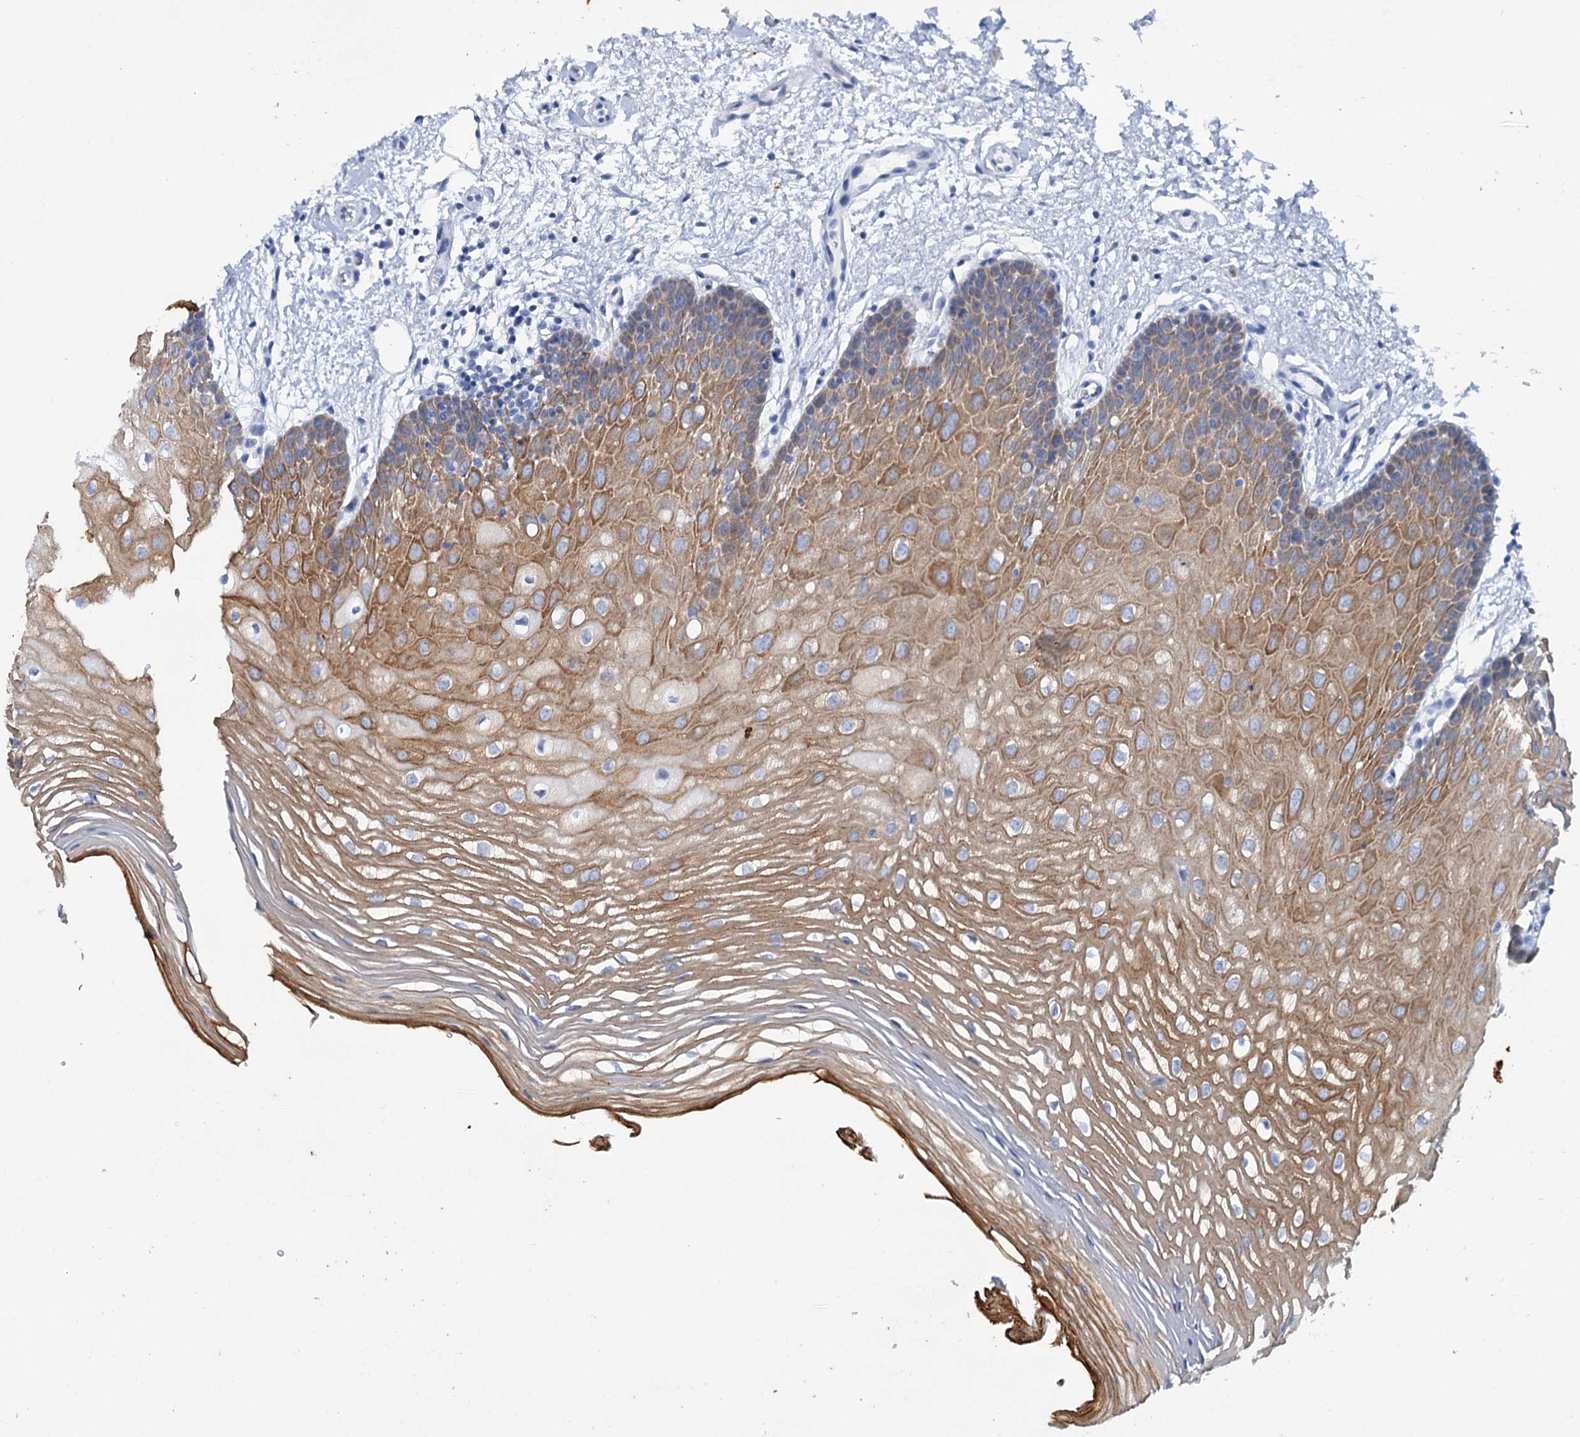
{"staining": {"intensity": "moderate", "quantity": "25%-75%", "location": "cytoplasmic/membranous"}, "tissue": "oral mucosa", "cell_type": "Squamous epithelial cells", "image_type": "normal", "snomed": [{"axis": "morphology", "description": "Normal tissue, NOS"}, {"axis": "topography", "description": "Oral tissue"}, {"axis": "topography", "description": "Tounge, NOS"}], "caption": "Approximately 25%-75% of squamous epithelial cells in benign oral mucosa reveal moderate cytoplasmic/membranous protein positivity as visualized by brown immunohistochemical staining.", "gene": "FAAP20", "patient": {"sex": "female", "age": 73}}